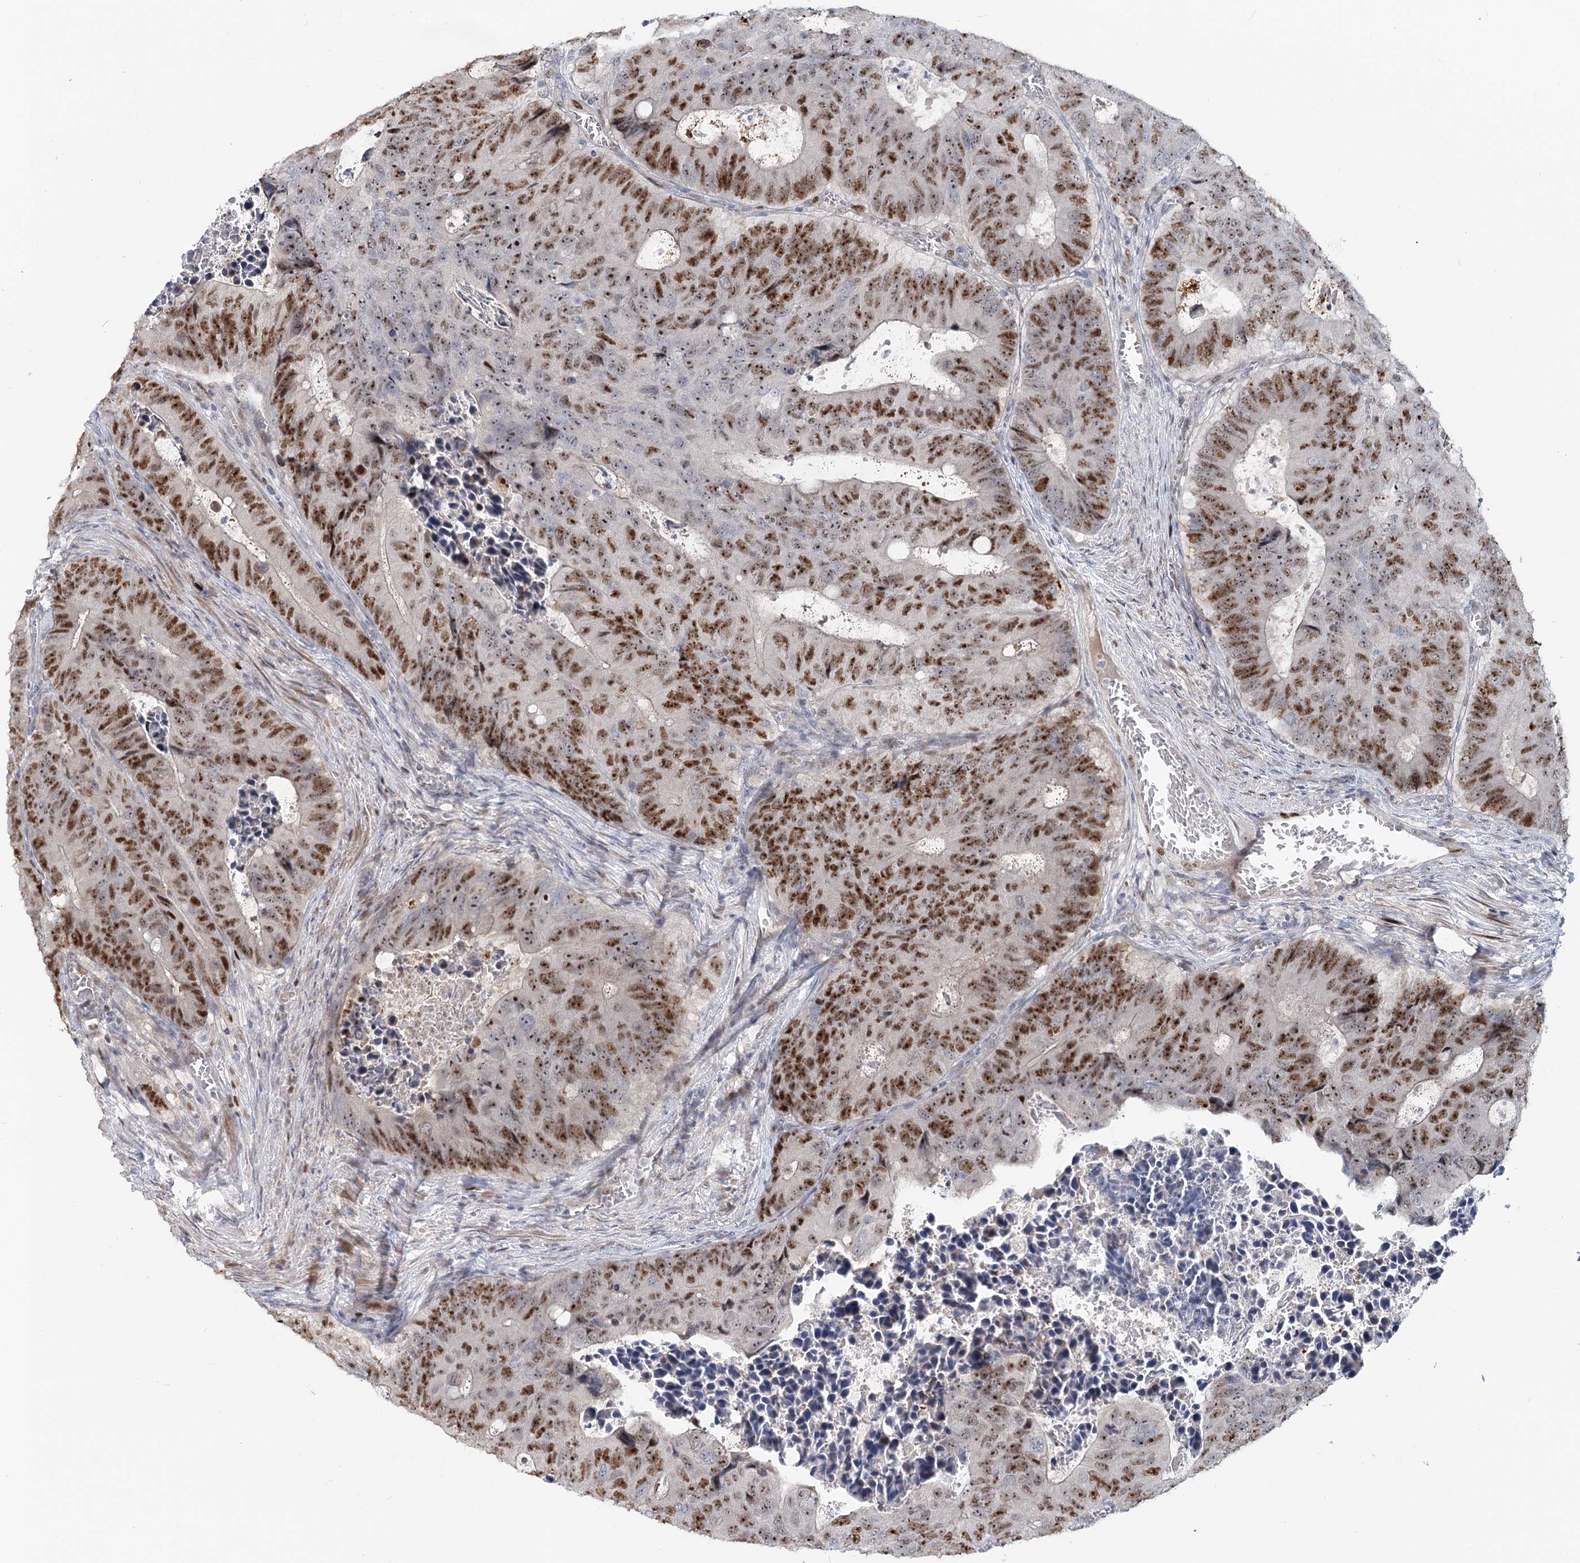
{"staining": {"intensity": "moderate", "quantity": "25%-75%", "location": "nuclear"}, "tissue": "colorectal cancer", "cell_type": "Tumor cells", "image_type": "cancer", "snomed": [{"axis": "morphology", "description": "Adenocarcinoma, NOS"}, {"axis": "topography", "description": "Colon"}], "caption": "Immunohistochemical staining of human colorectal cancer (adenocarcinoma) demonstrates medium levels of moderate nuclear staining in approximately 25%-75% of tumor cells.", "gene": "PIK3C2A", "patient": {"sex": "male", "age": 87}}